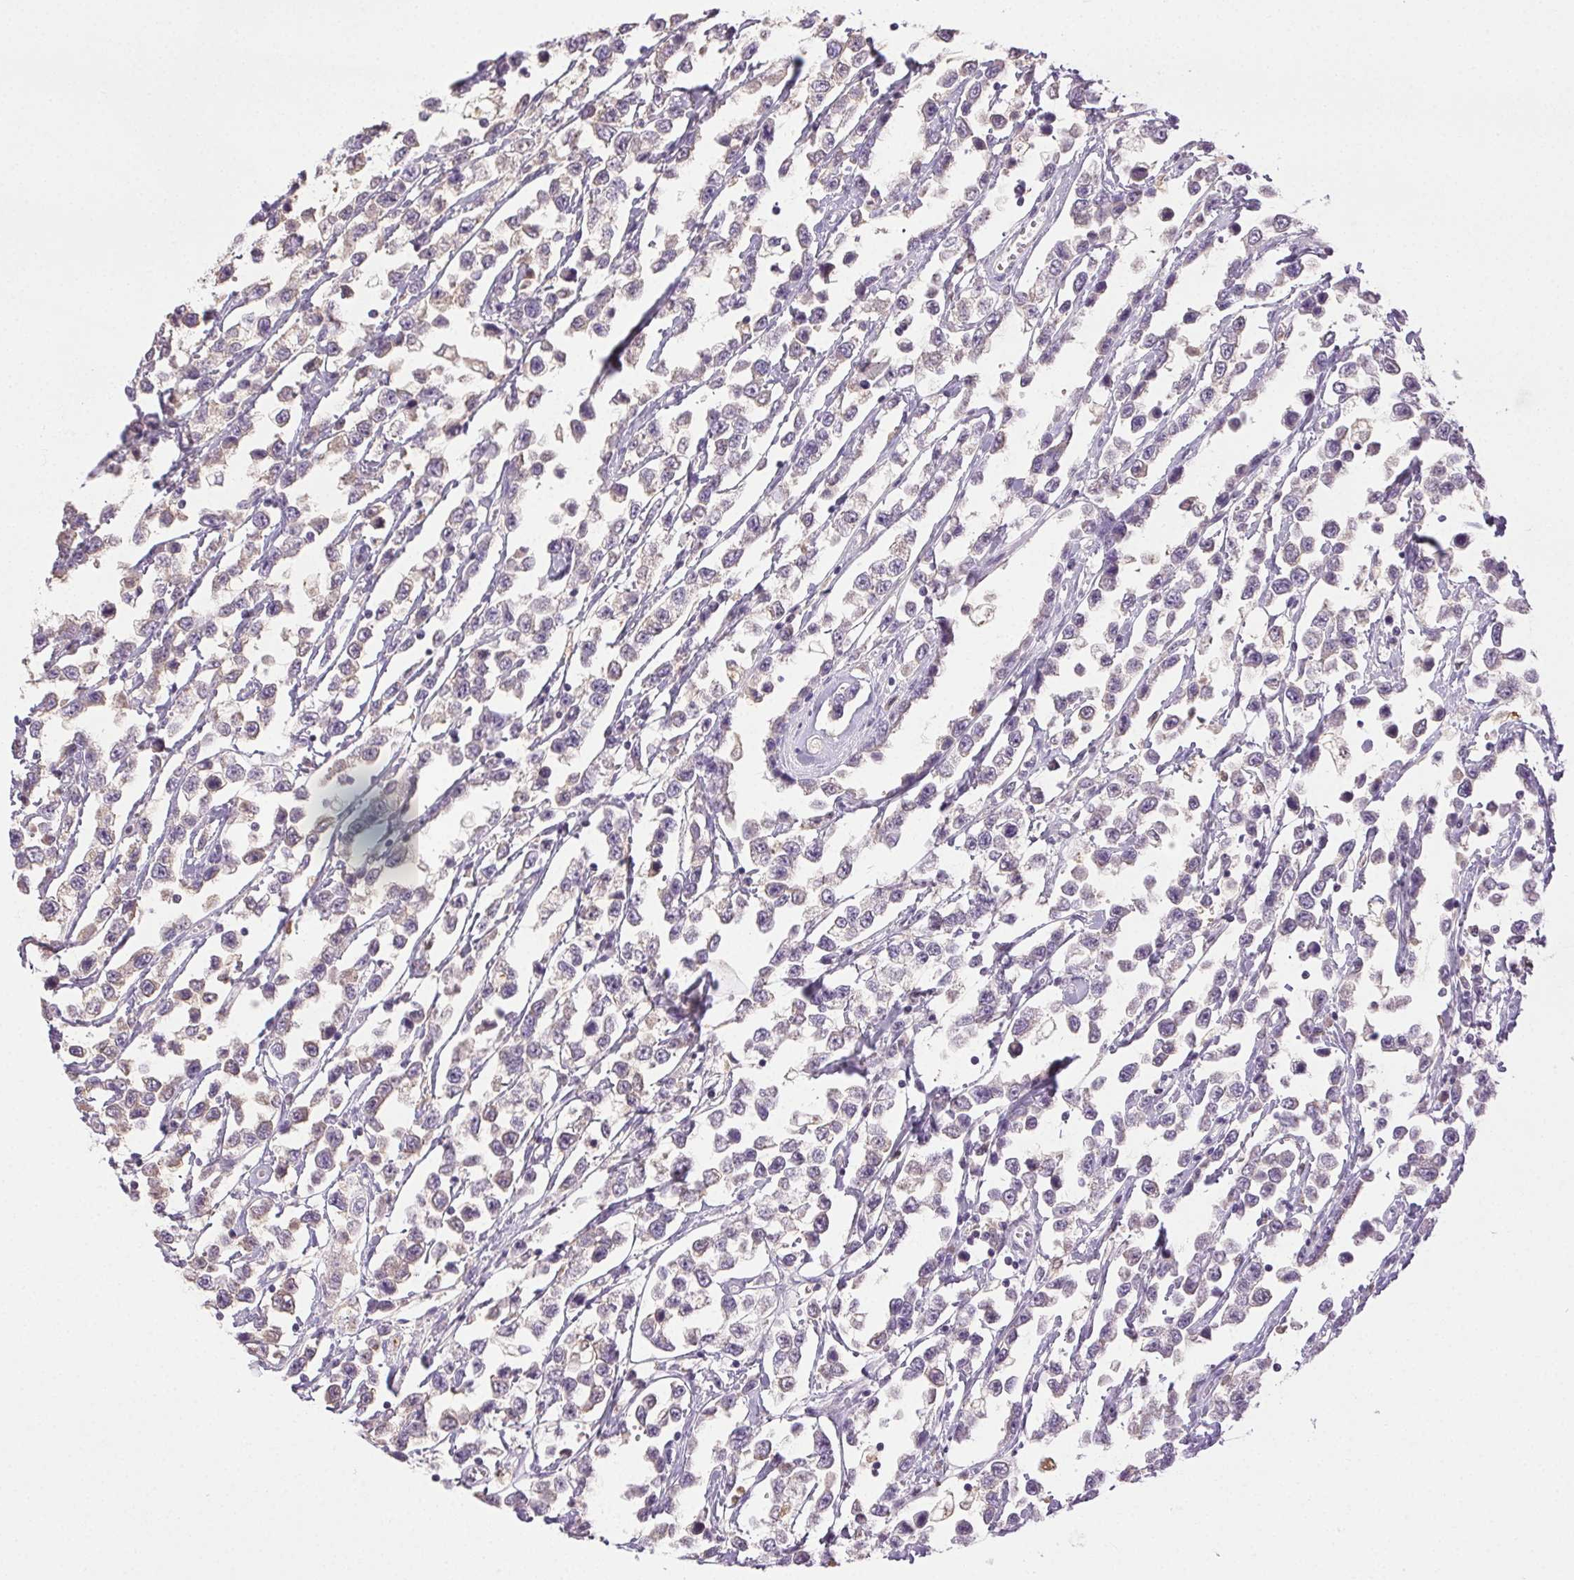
{"staining": {"intensity": "negative", "quantity": "none", "location": "none"}, "tissue": "testis cancer", "cell_type": "Tumor cells", "image_type": "cancer", "snomed": [{"axis": "morphology", "description": "Seminoma, NOS"}, {"axis": "topography", "description": "Testis"}], "caption": "This is an IHC photomicrograph of human testis cancer. There is no positivity in tumor cells.", "gene": "BPIFB2", "patient": {"sex": "male", "age": 34}}